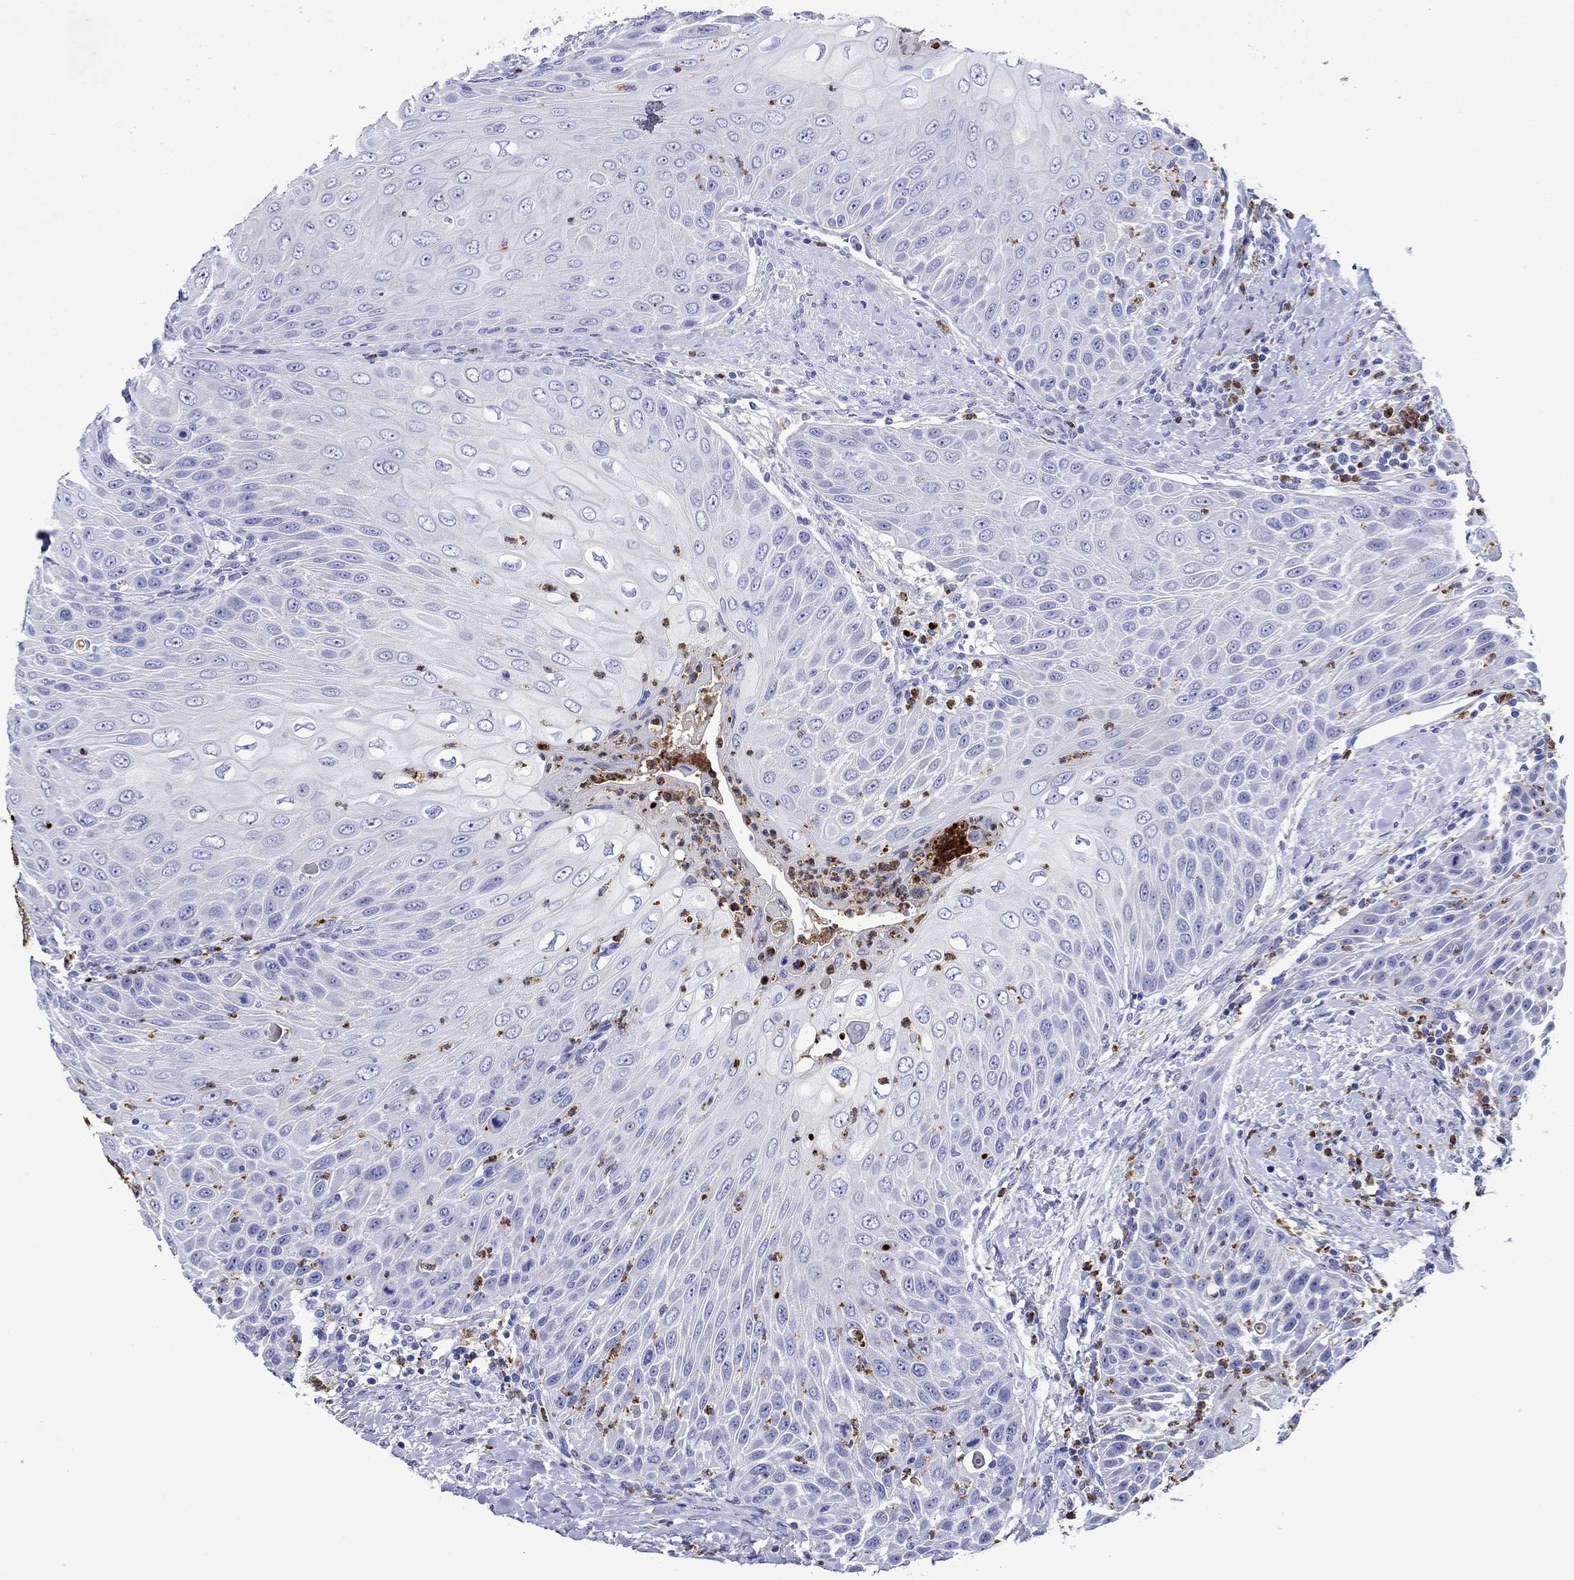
{"staining": {"intensity": "negative", "quantity": "none", "location": "none"}, "tissue": "head and neck cancer", "cell_type": "Tumor cells", "image_type": "cancer", "snomed": [{"axis": "morphology", "description": "Squamous cell carcinoma, NOS"}, {"axis": "topography", "description": "Head-Neck"}], "caption": "The histopathology image shows no significant expression in tumor cells of head and neck cancer.", "gene": "EPX", "patient": {"sex": "male", "age": 69}}